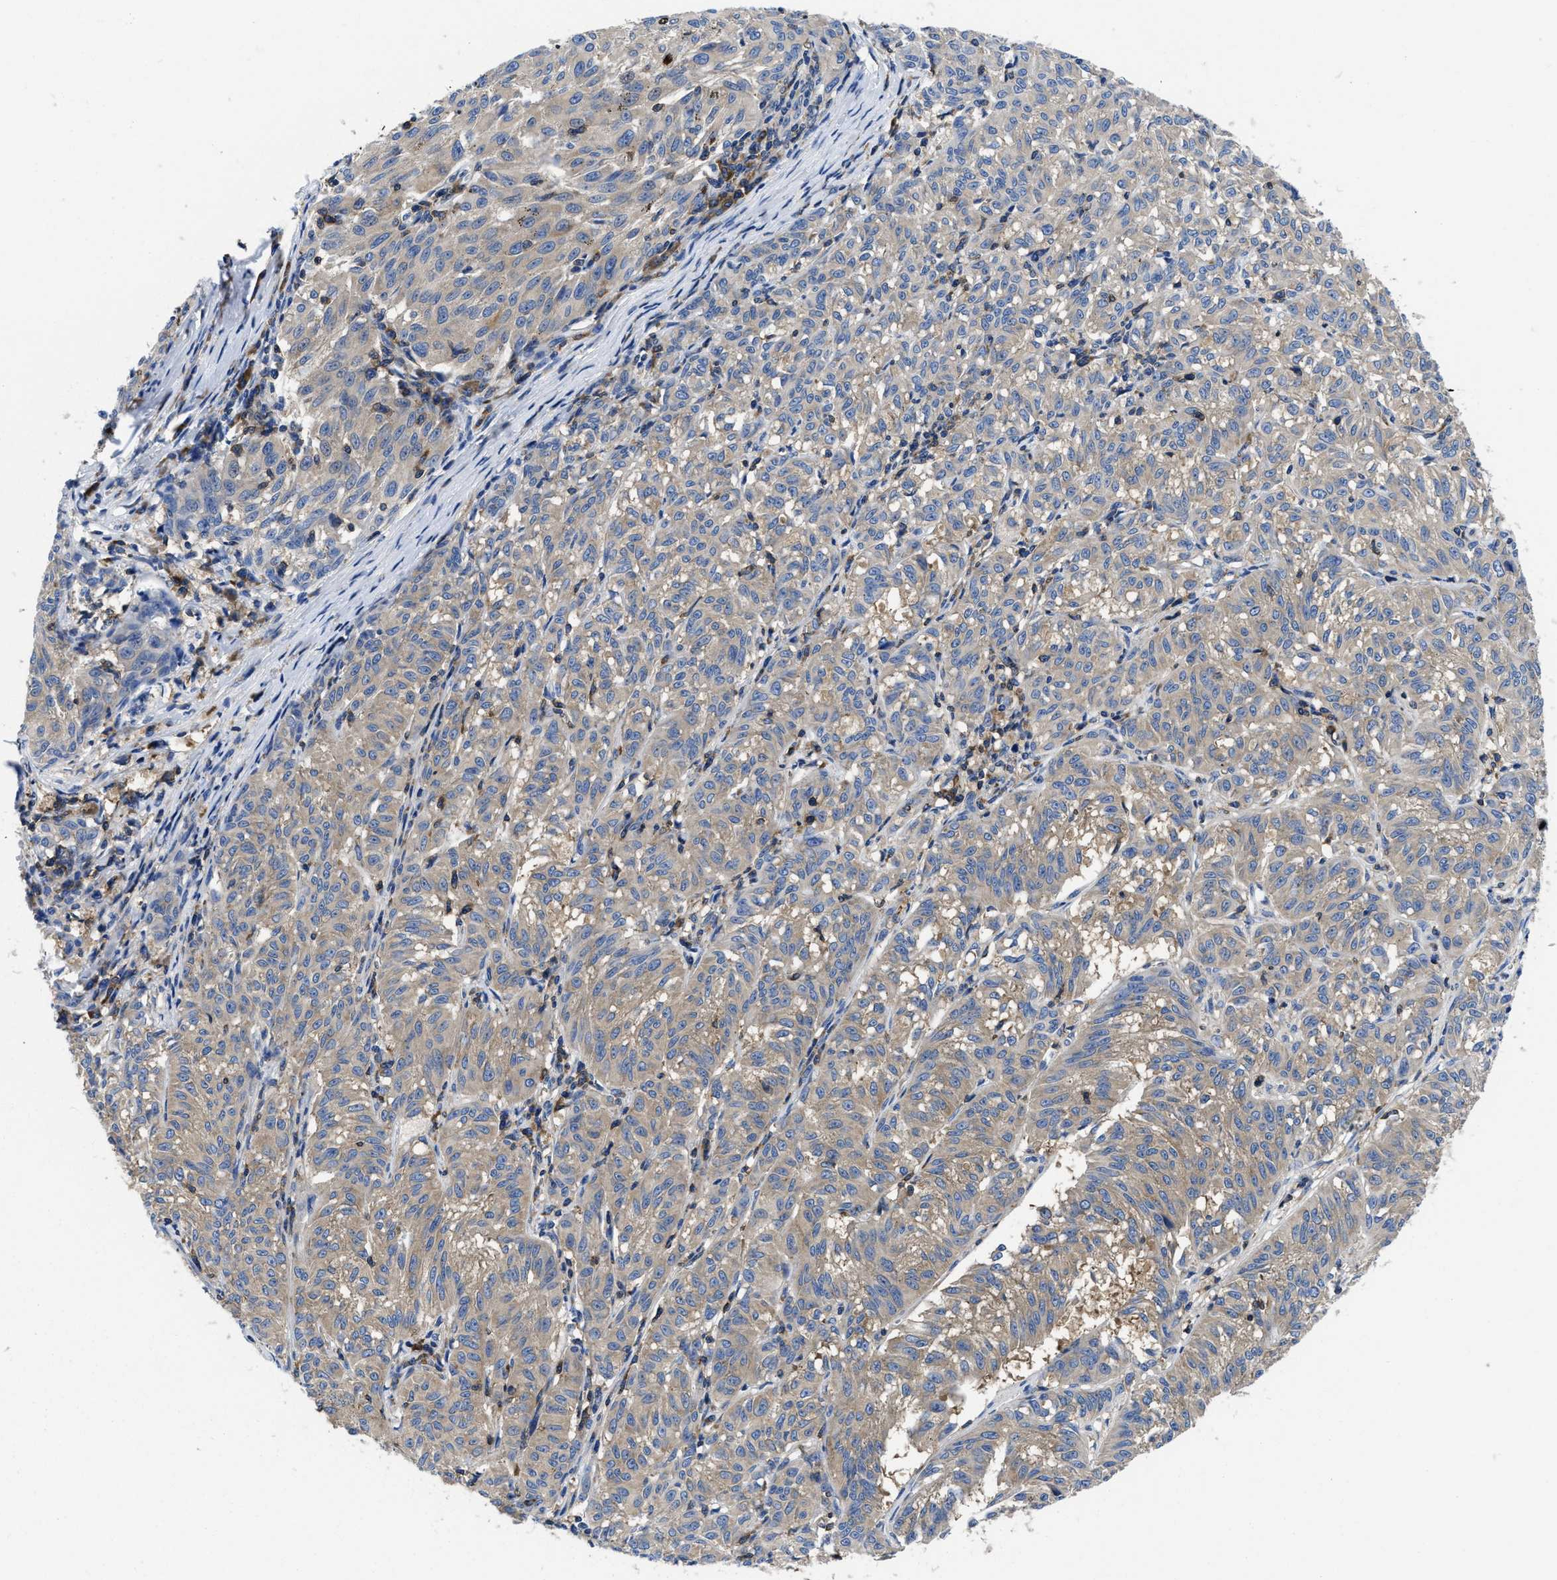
{"staining": {"intensity": "weak", "quantity": "25%-75%", "location": "cytoplasmic/membranous"}, "tissue": "melanoma", "cell_type": "Tumor cells", "image_type": "cancer", "snomed": [{"axis": "morphology", "description": "Malignant melanoma, NOS"}, {"axis": "topography", "description": "Skin"}], "caption": "A high-resolution micrograph shows immunohistochemistry staining of malignant melanoma, which demonstrates weak cytoplasmic/membranous expression in about 25%-75% of tumor cells. (Brightfield microscopy of DAB IHC at high magnification).", "gene": "YARS1", "patient": {"sex": "female", "age": 72}}